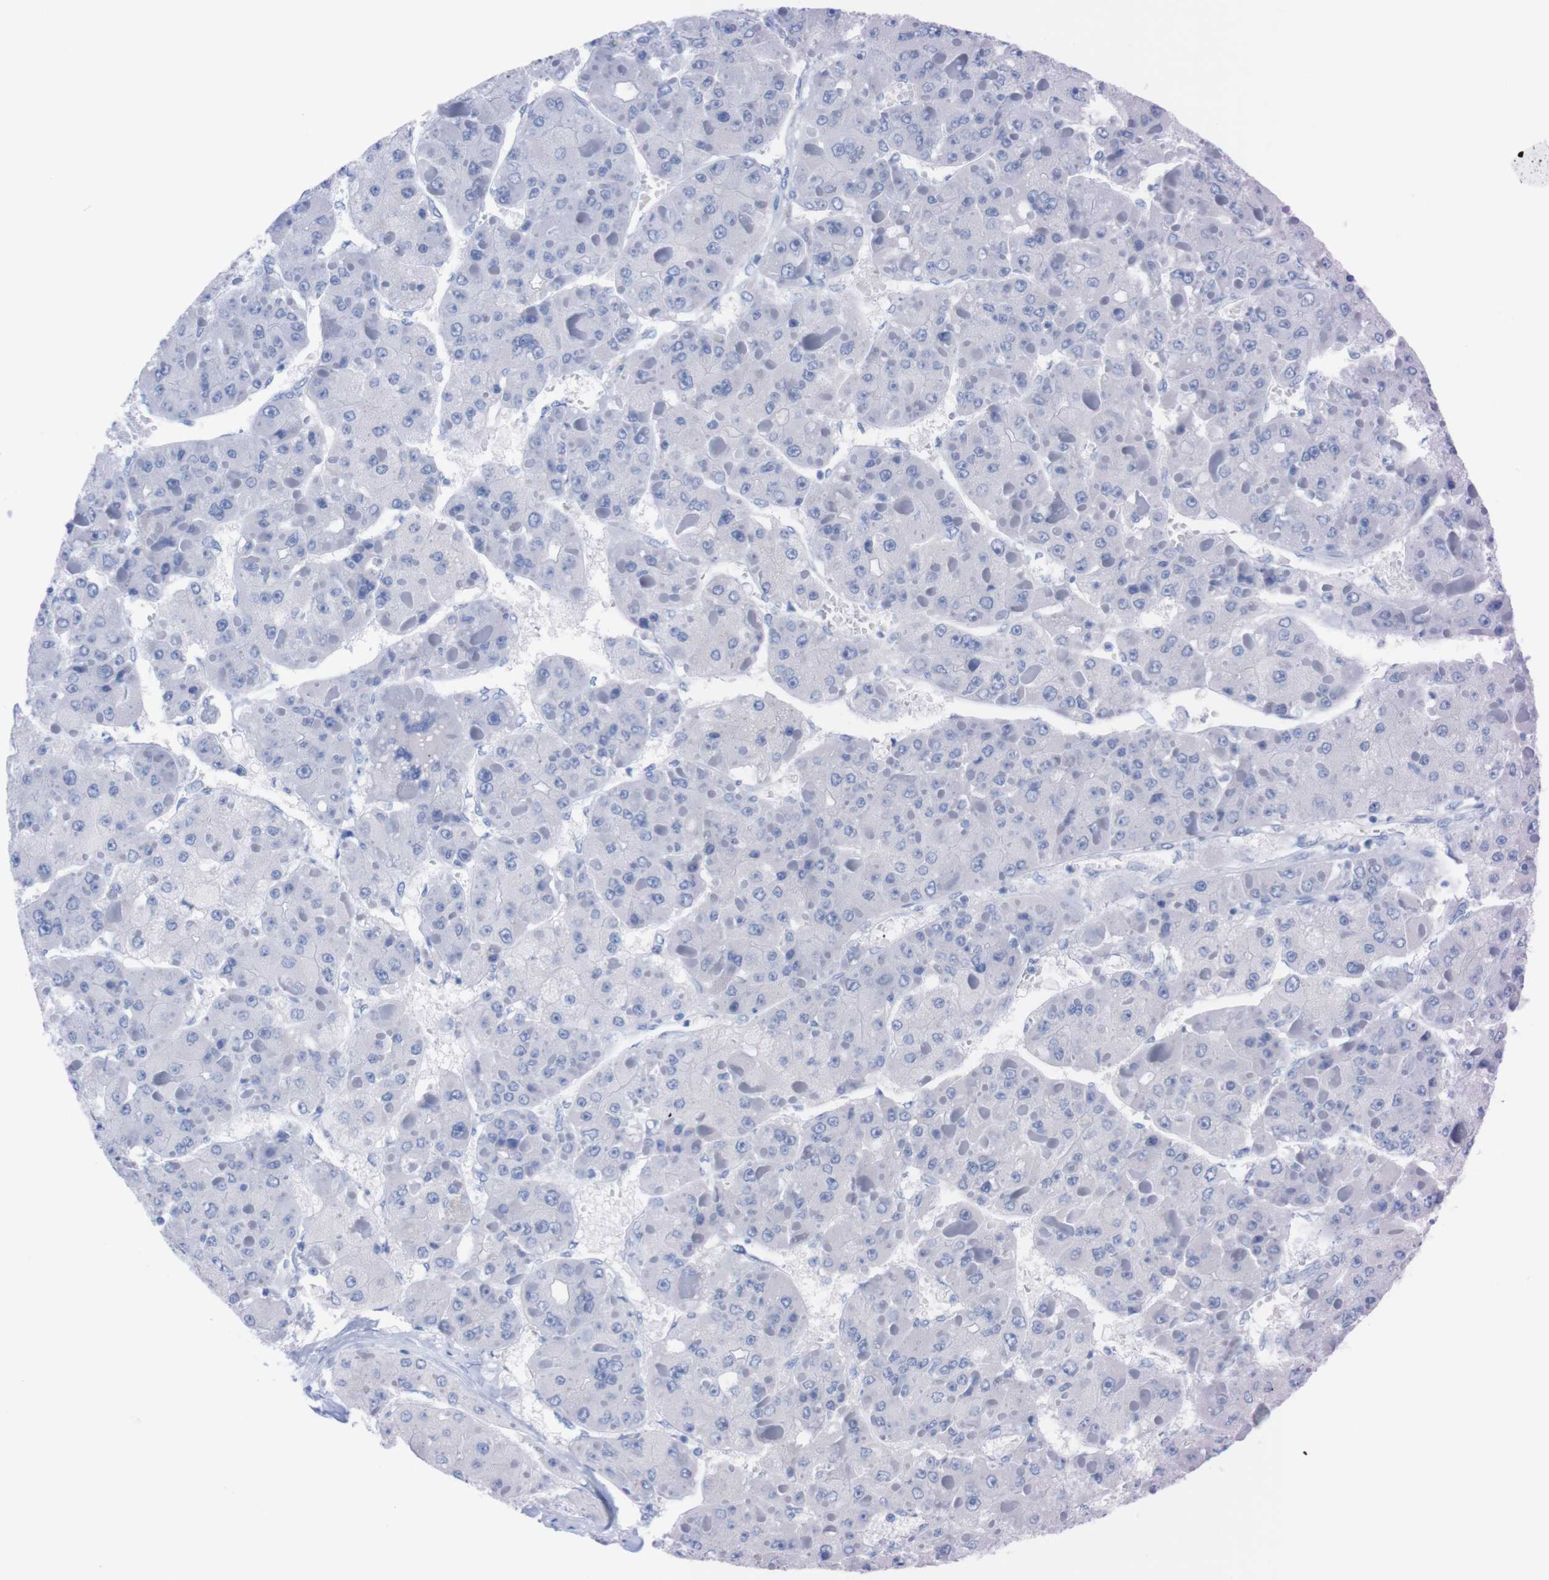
{"staining": {"intensity": "negative", "quantity": "none", "location": "none"}, "tissue": "liver cancer", "cell_type": "Tumor cells", "image_type": "cancer", "snomed": [{"axis": "morphology", "description": "Carcinoma, Hepatocellular, NOS"}, {"axis": "topography", "description": "Liver"}], "caption": "The histopathology image demonstrates no staining of tumor cells in liver hepatocellular carcinoma.", "gene": "P2RY12", "patient": {"sex": "female", "age": 73}}